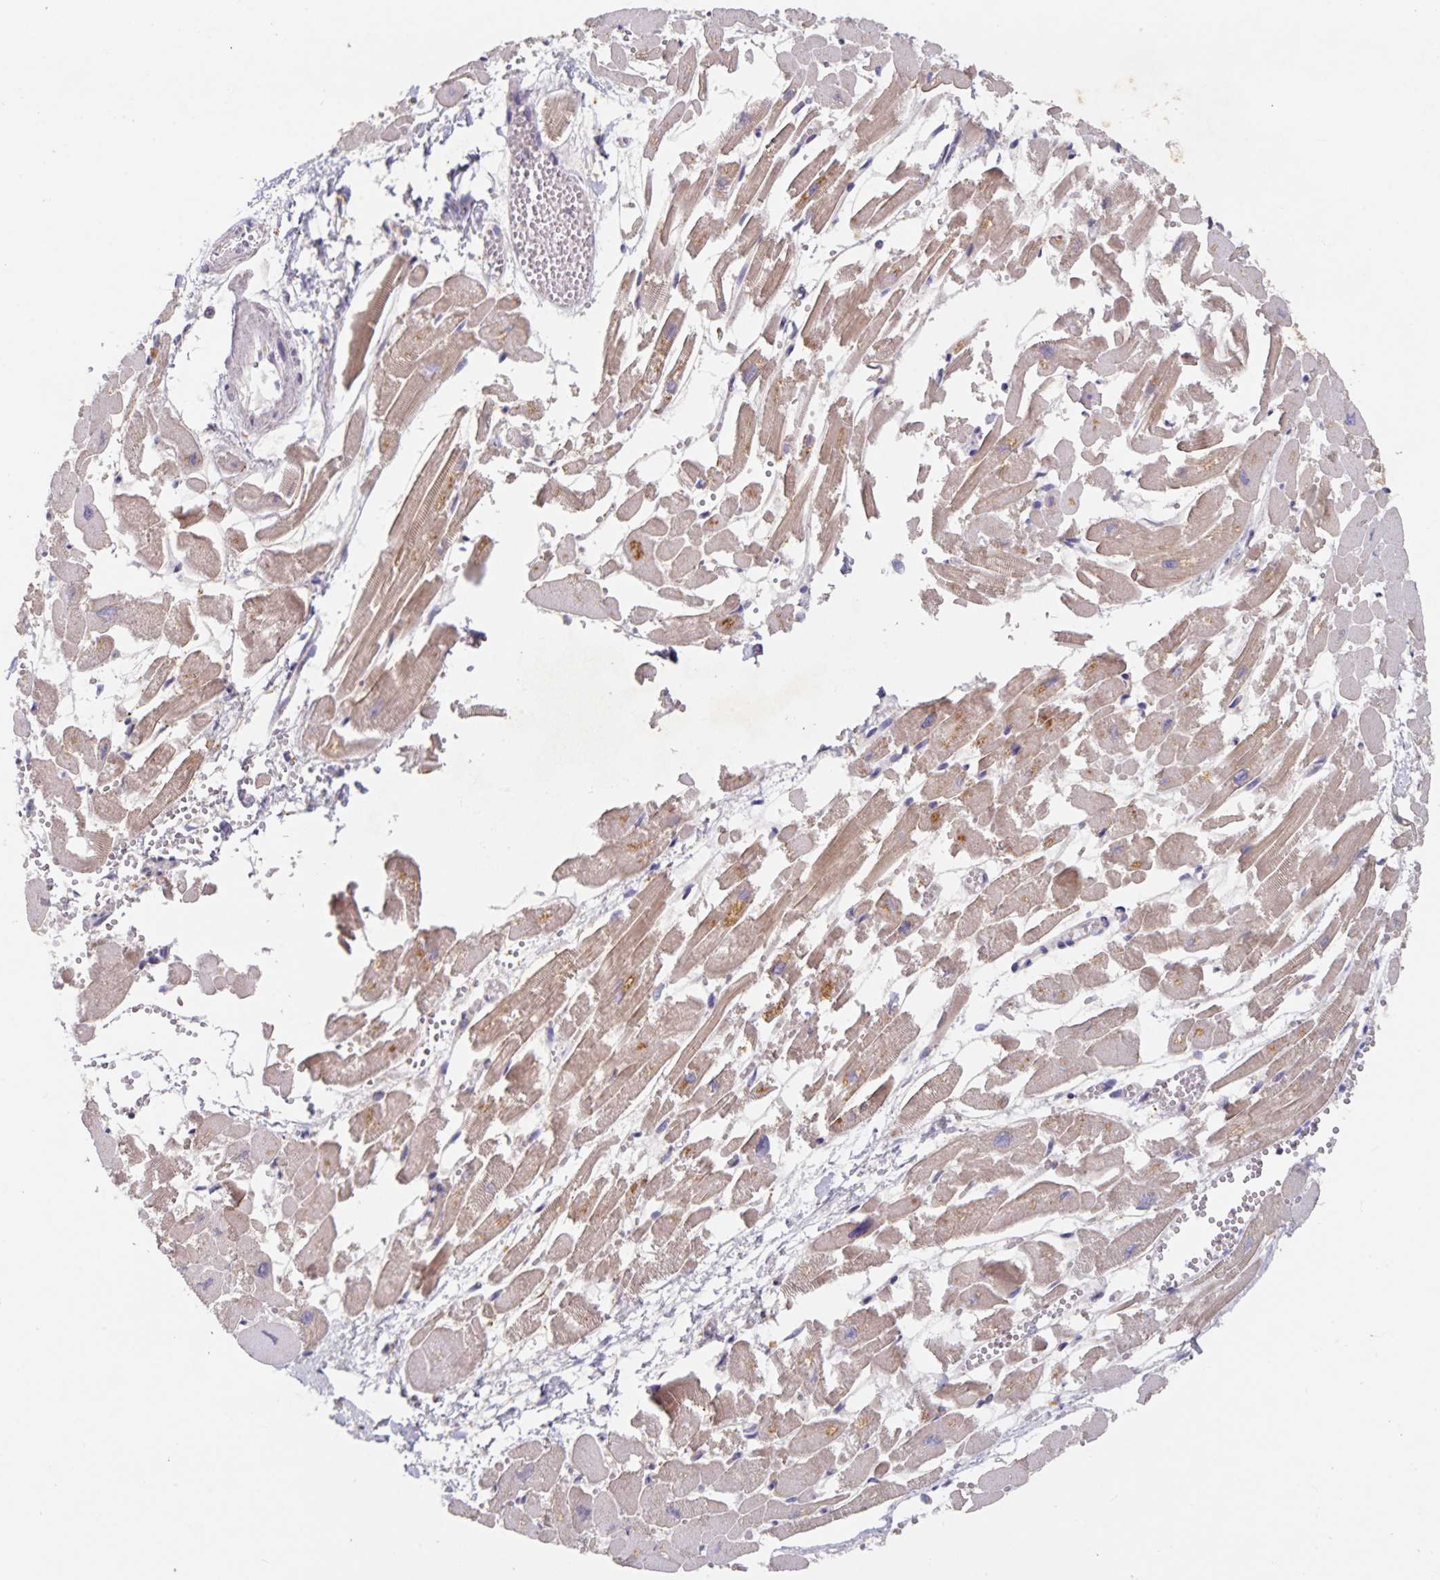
{"staining": {"intensity": "moderate", "quantity": ">75%", "location": "cytoplasmic/membranous"}, "tissue": "heart muscle", "cell_type": "Cardiomyocytes", "image_type": "normal", "snomed": [{"axis": "morphology", "description": "Normal tissue, NOS"}, {"axis": "topography", "description": "Heart"}], "caption": "The micrograph reveals a brown stain indicating the presence of a protein in the cytoplasmic/membranous of cardiomyocytes in heart muscle. The staining was performed using DAB (3,3'-diaminobenzidine) to visualize the protein expression in brown, while the nuclei were stained in blue with hematoxylin (Magnification: 20x).", "gene": "HEPN1", "patient": {"sex": "female", "age": 52}}